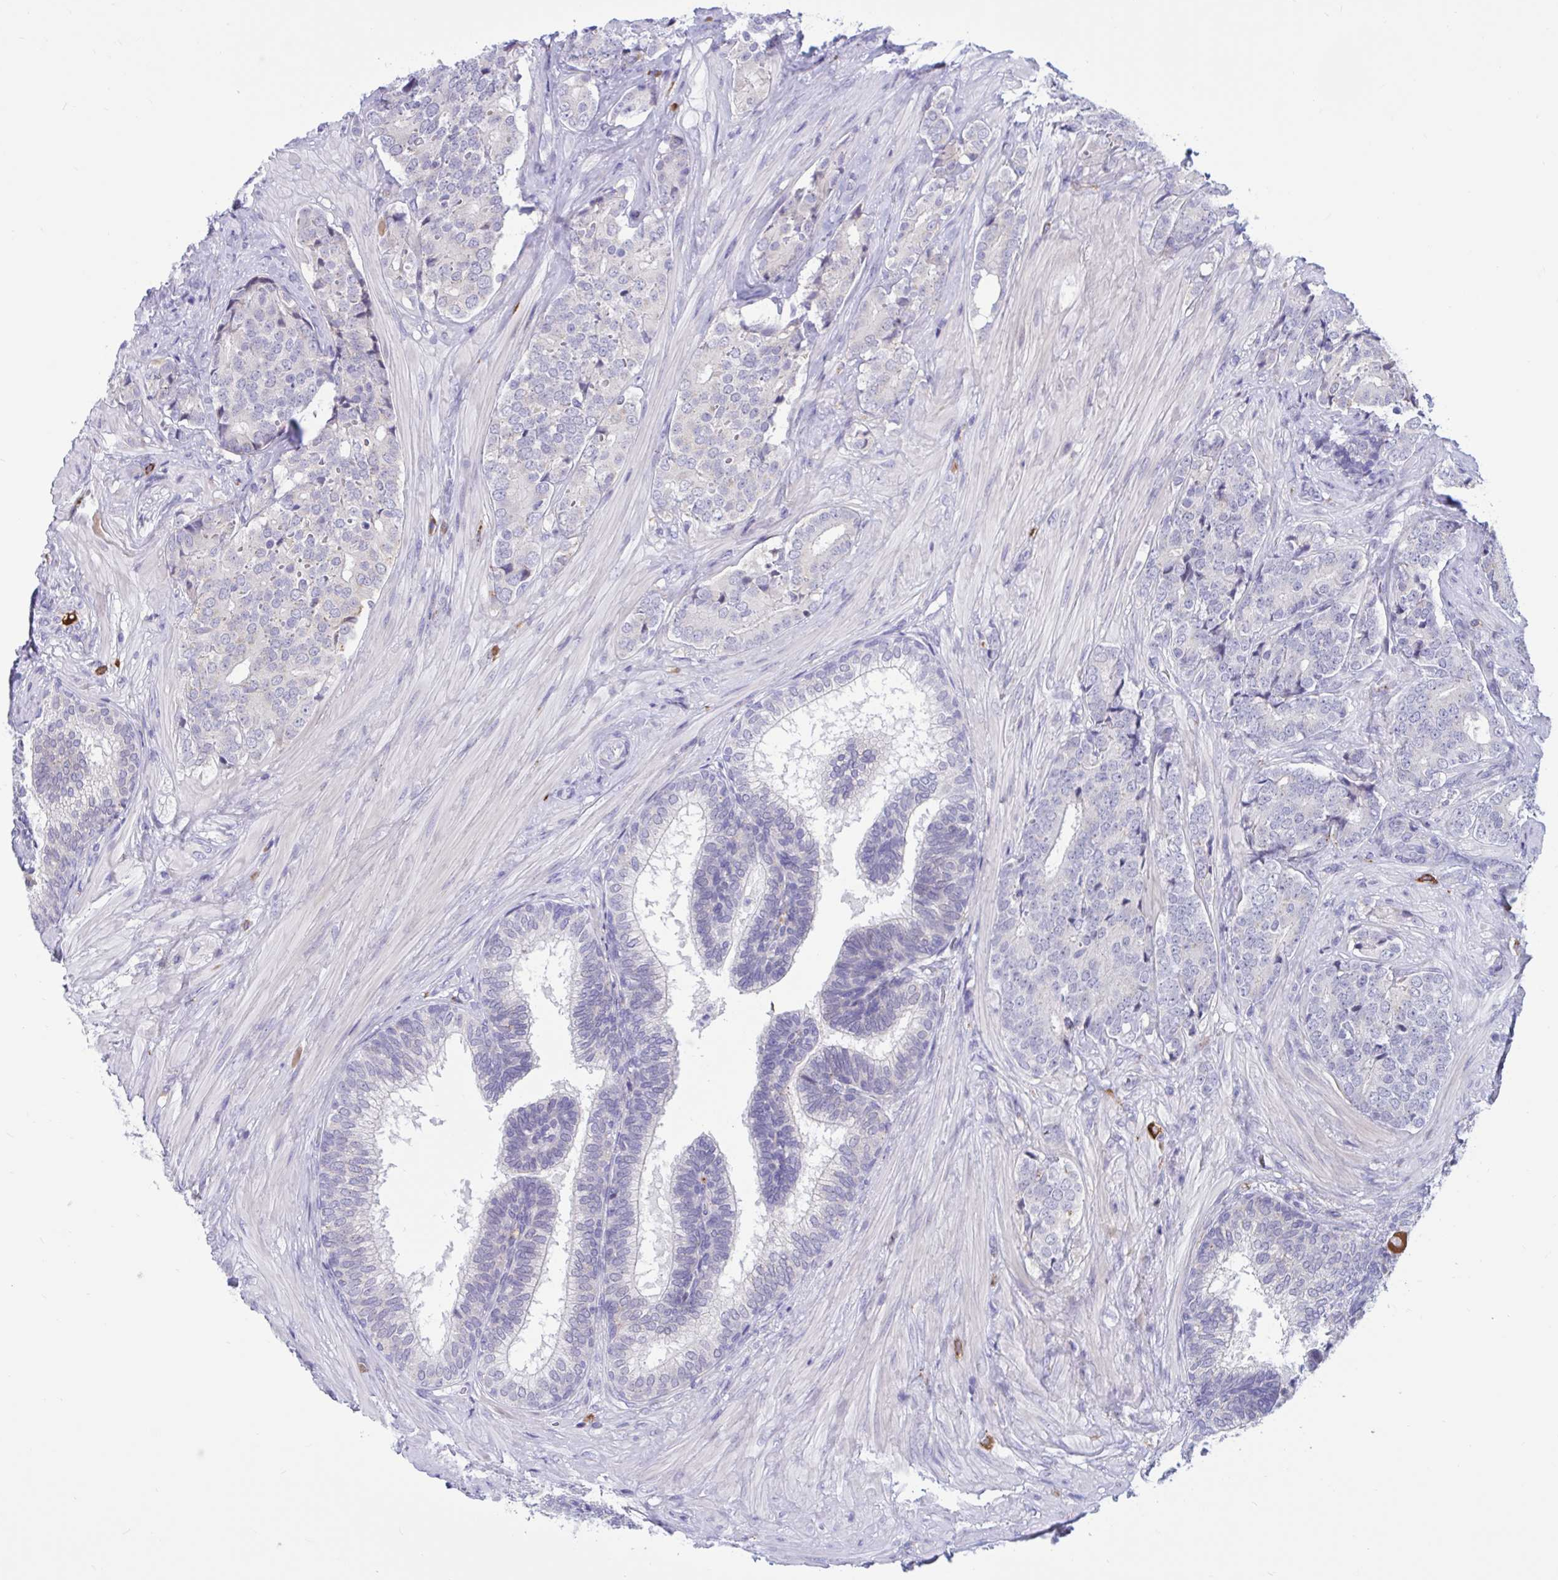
{"staining": {"intensity": "negative", "quantity": "none", "location": "none"}, "tissue": "prostate cancer", "cell_type": "Tumor cells", "image_type": "cancer", "snomed": [{"axis": "morphology", "description": "Adenocarcinoma, High grade"}, {"axis": "topography", "description": "Prostate"}], "caption": "Photomicrograph shows no significant protein expression in tumor cells of prostate cancer. Nuclei are stained in blue.", "gene": "FAM219B", "patient": {"sex": "male", "age": 62}}